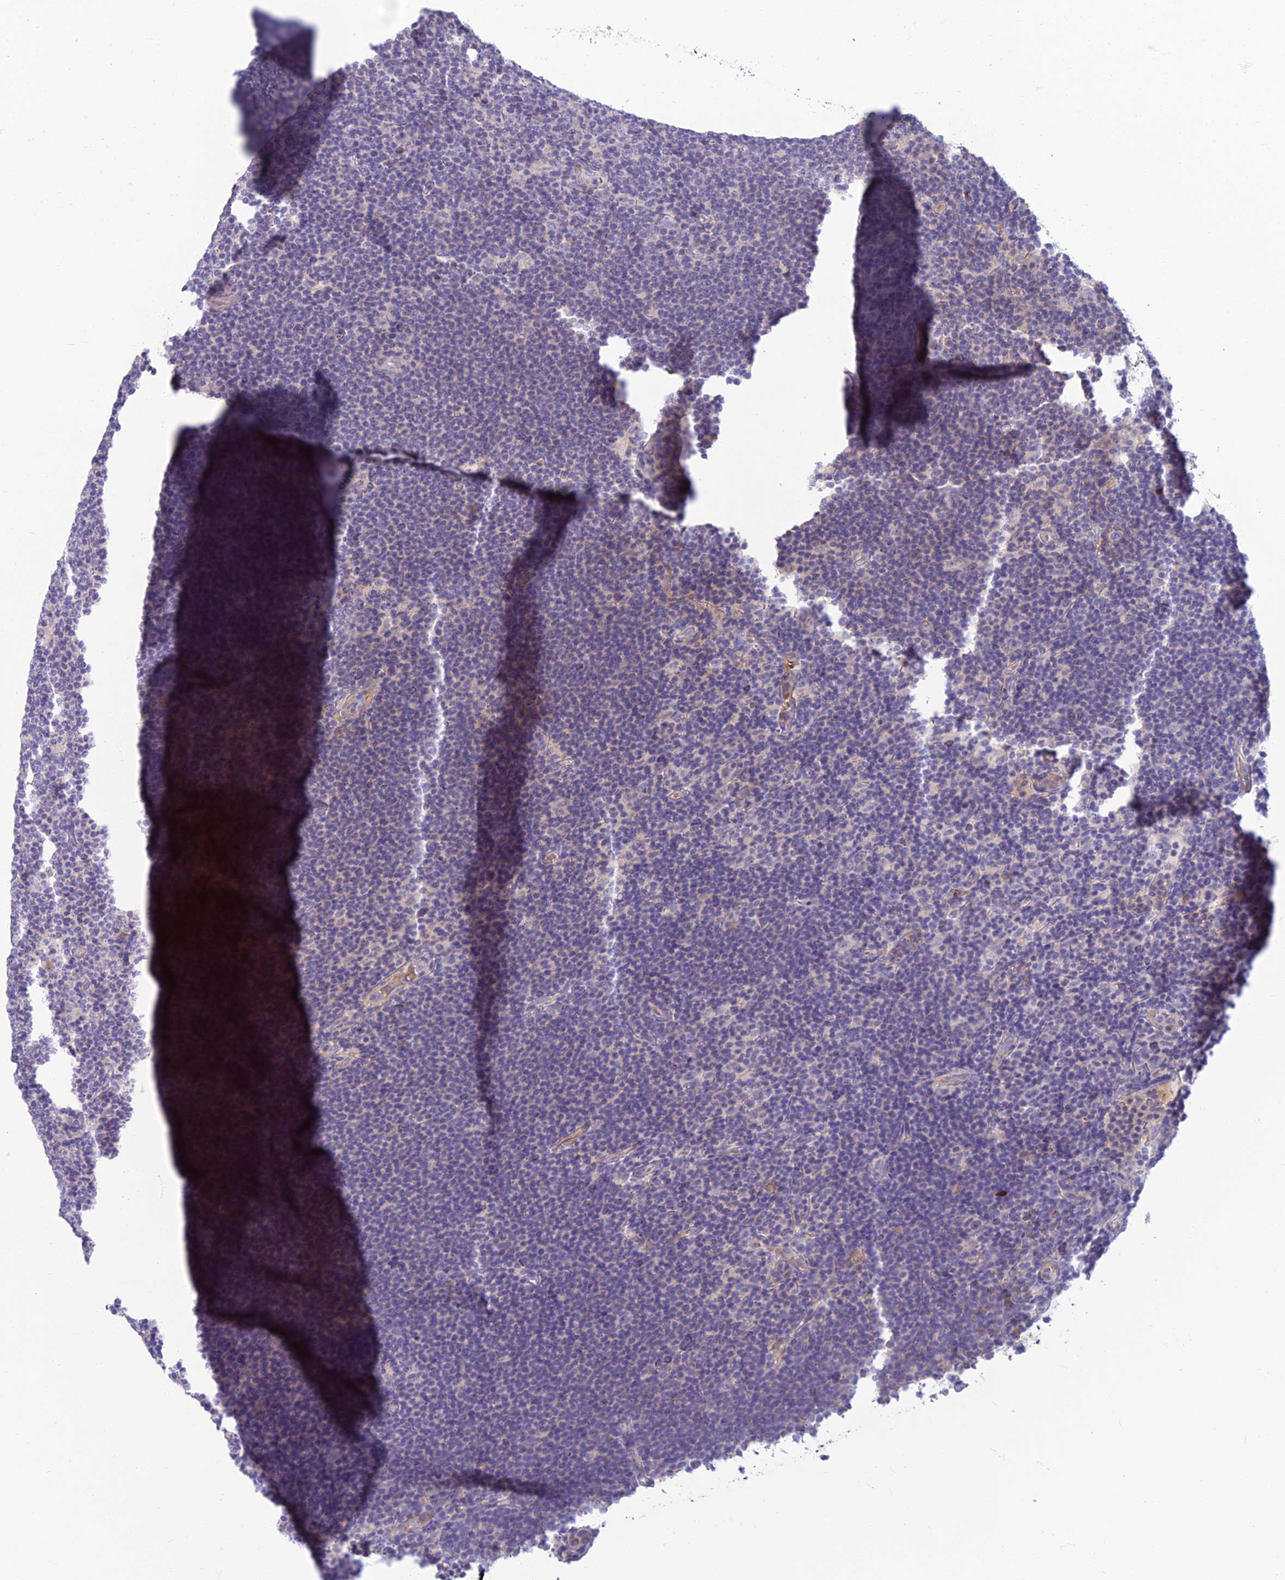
{"staining": {"intensity": "negative", "quantity": "none", "location": "none"}, "tissue": "lymphoma", "cell_type": "Tumor cells", "image_type": "cancer", "snomed": [{"axis": "morphology", "description": "Hodgkin's disease, NOS"}, {"axis": "topography", "description": "Lymph node"}], "caption": "This is an IHC micrograph of human lymphoma. There is no positivity in tumor cells.", "gene": "CLIP4", "patient": {"sex": "female", "age": 57}}